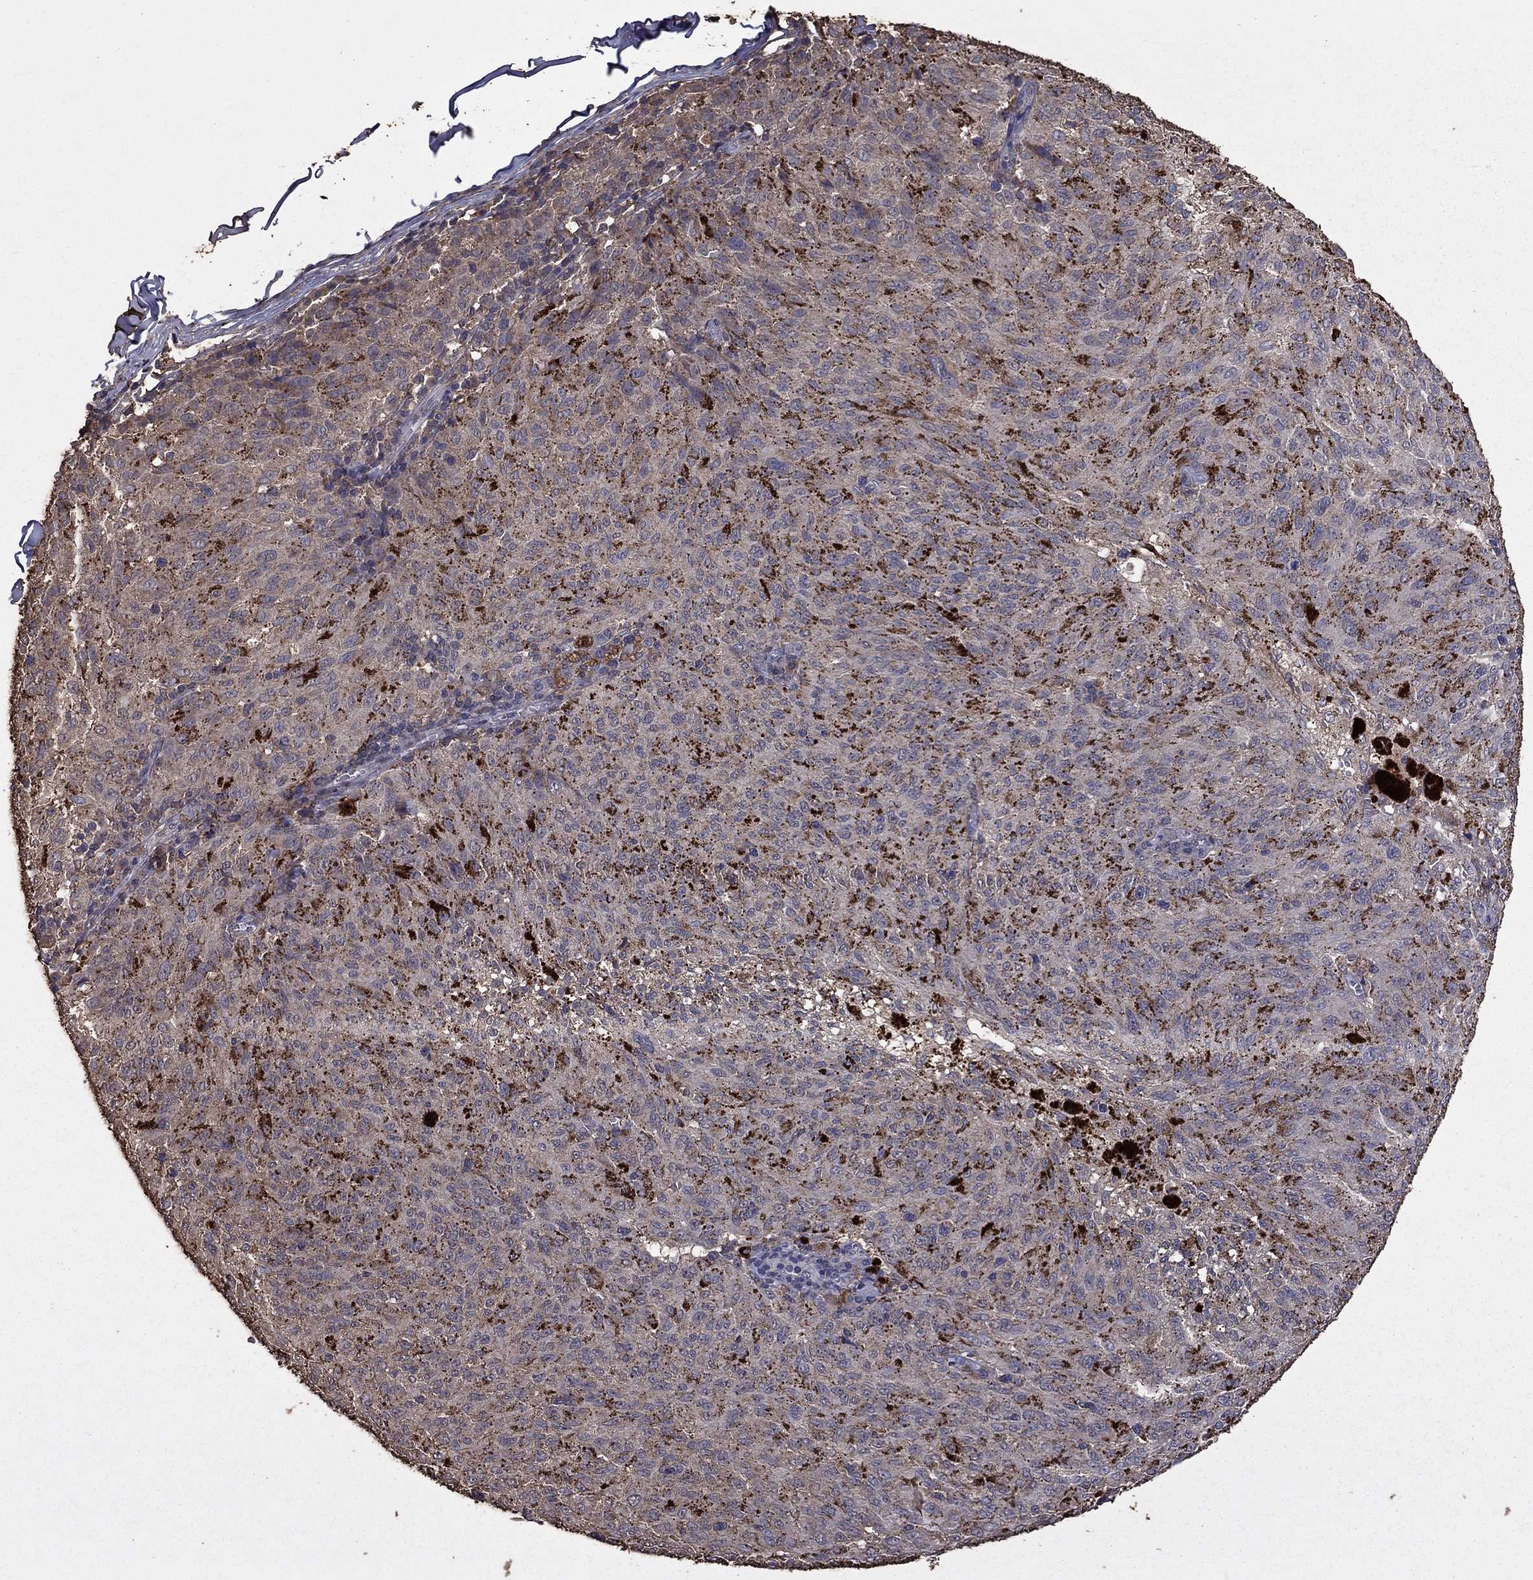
{"staining": {"intensity": "negative", "quantity": "none", "location": "none"}, "tissue": "melanoma", "cell_type": "Tumor cells", "image_type": "cancer", "snomed": [{"axis": "morphology", "description": "Malignant melanoma, NOS"}, {"axis": "topography", "description": "Skin"}], "caption": "Melanoma stained for a protein using IHC demonstrates no positivity tumor cells.", "gene": "SERPINA5", "patient": {"sex": "female", "age": 72}}